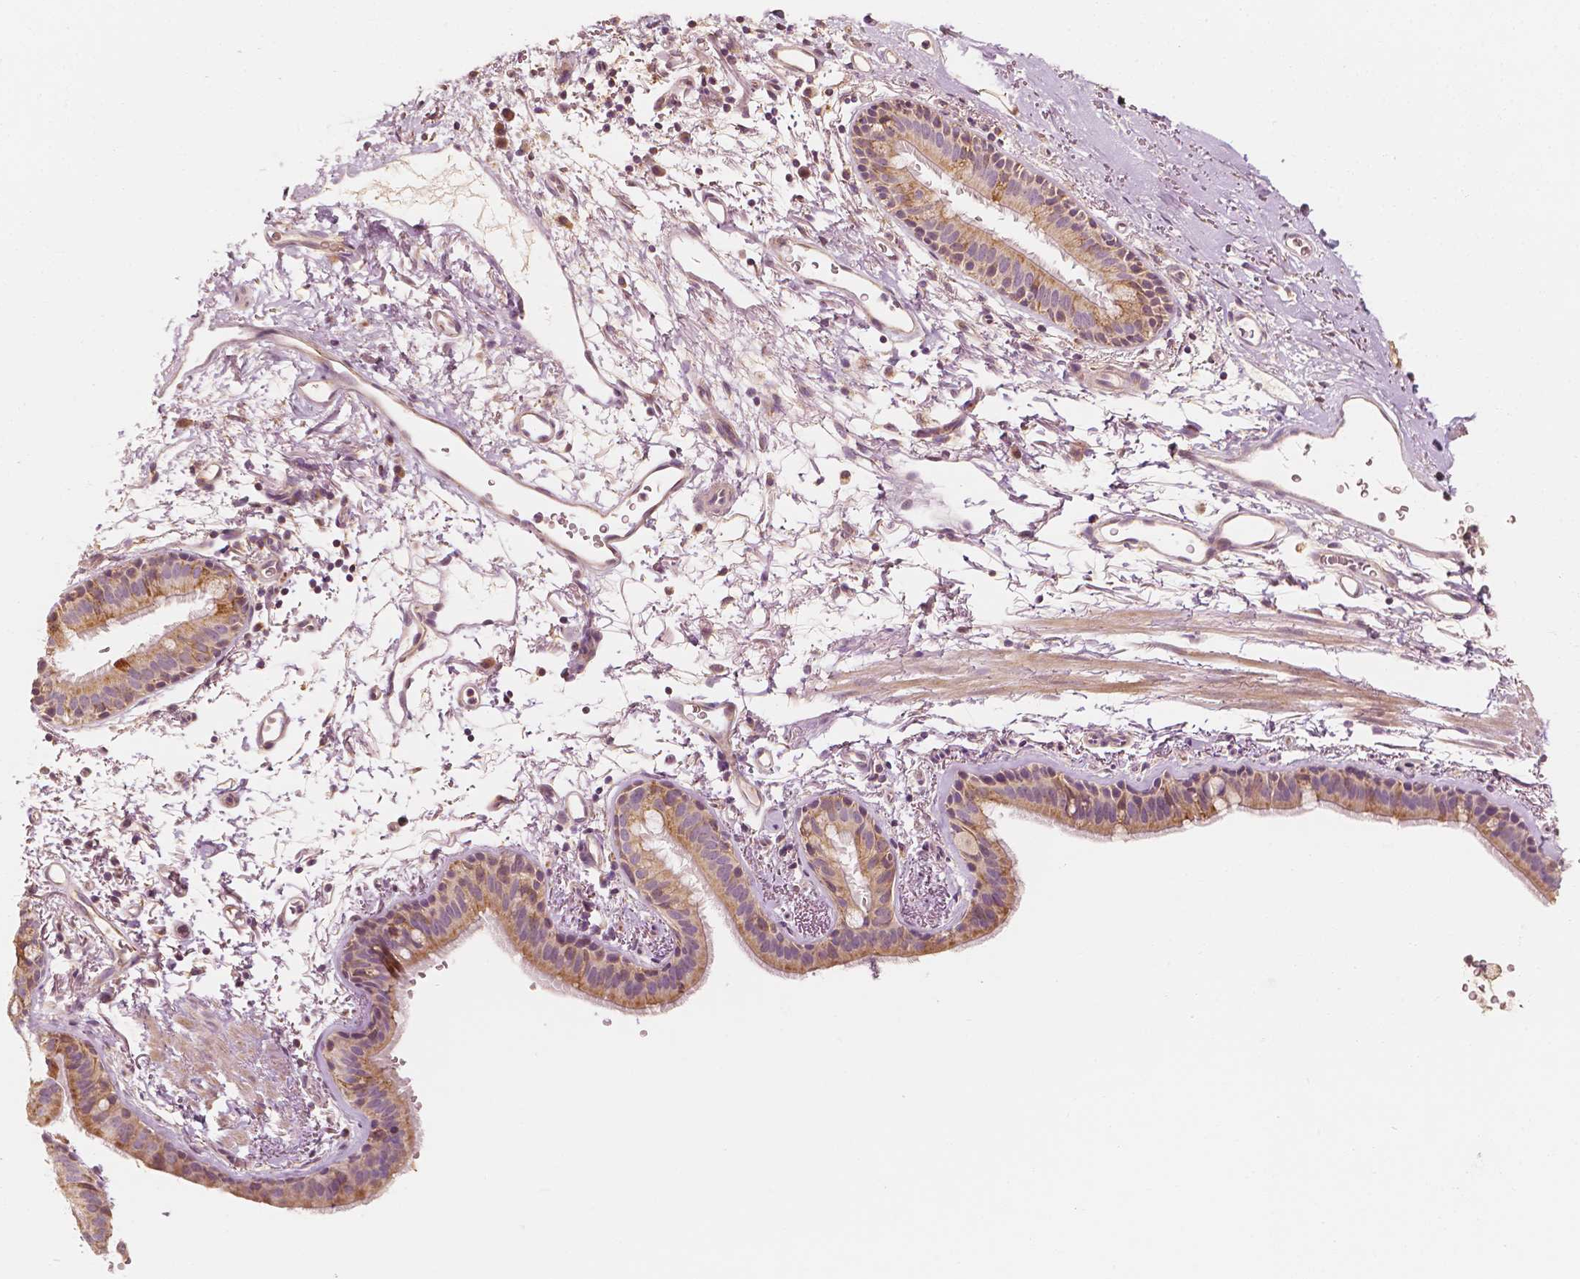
{"staining": {"intensity": "moderate", "quantity": ">75%", "location": "cytoplasmic/membranous"}, "tissue": "bronchus", "cell_type": "Respiratory epithelial cells", "image_type": "normal", "snomed": [{"axis": "morphology", "description": "Normal tissue, NOS"}, {"axis": "topography", "description": "Lymph node"}, {"axis": "topography", "description": "Bronchus"}], "caption": "Moderate cytoplasmic/membranous protein staining is present in about >75% of respiratory epithelial cells in bronchus.", "gene": "SHPK", "patient": {"sex": "female", "age": 70}}